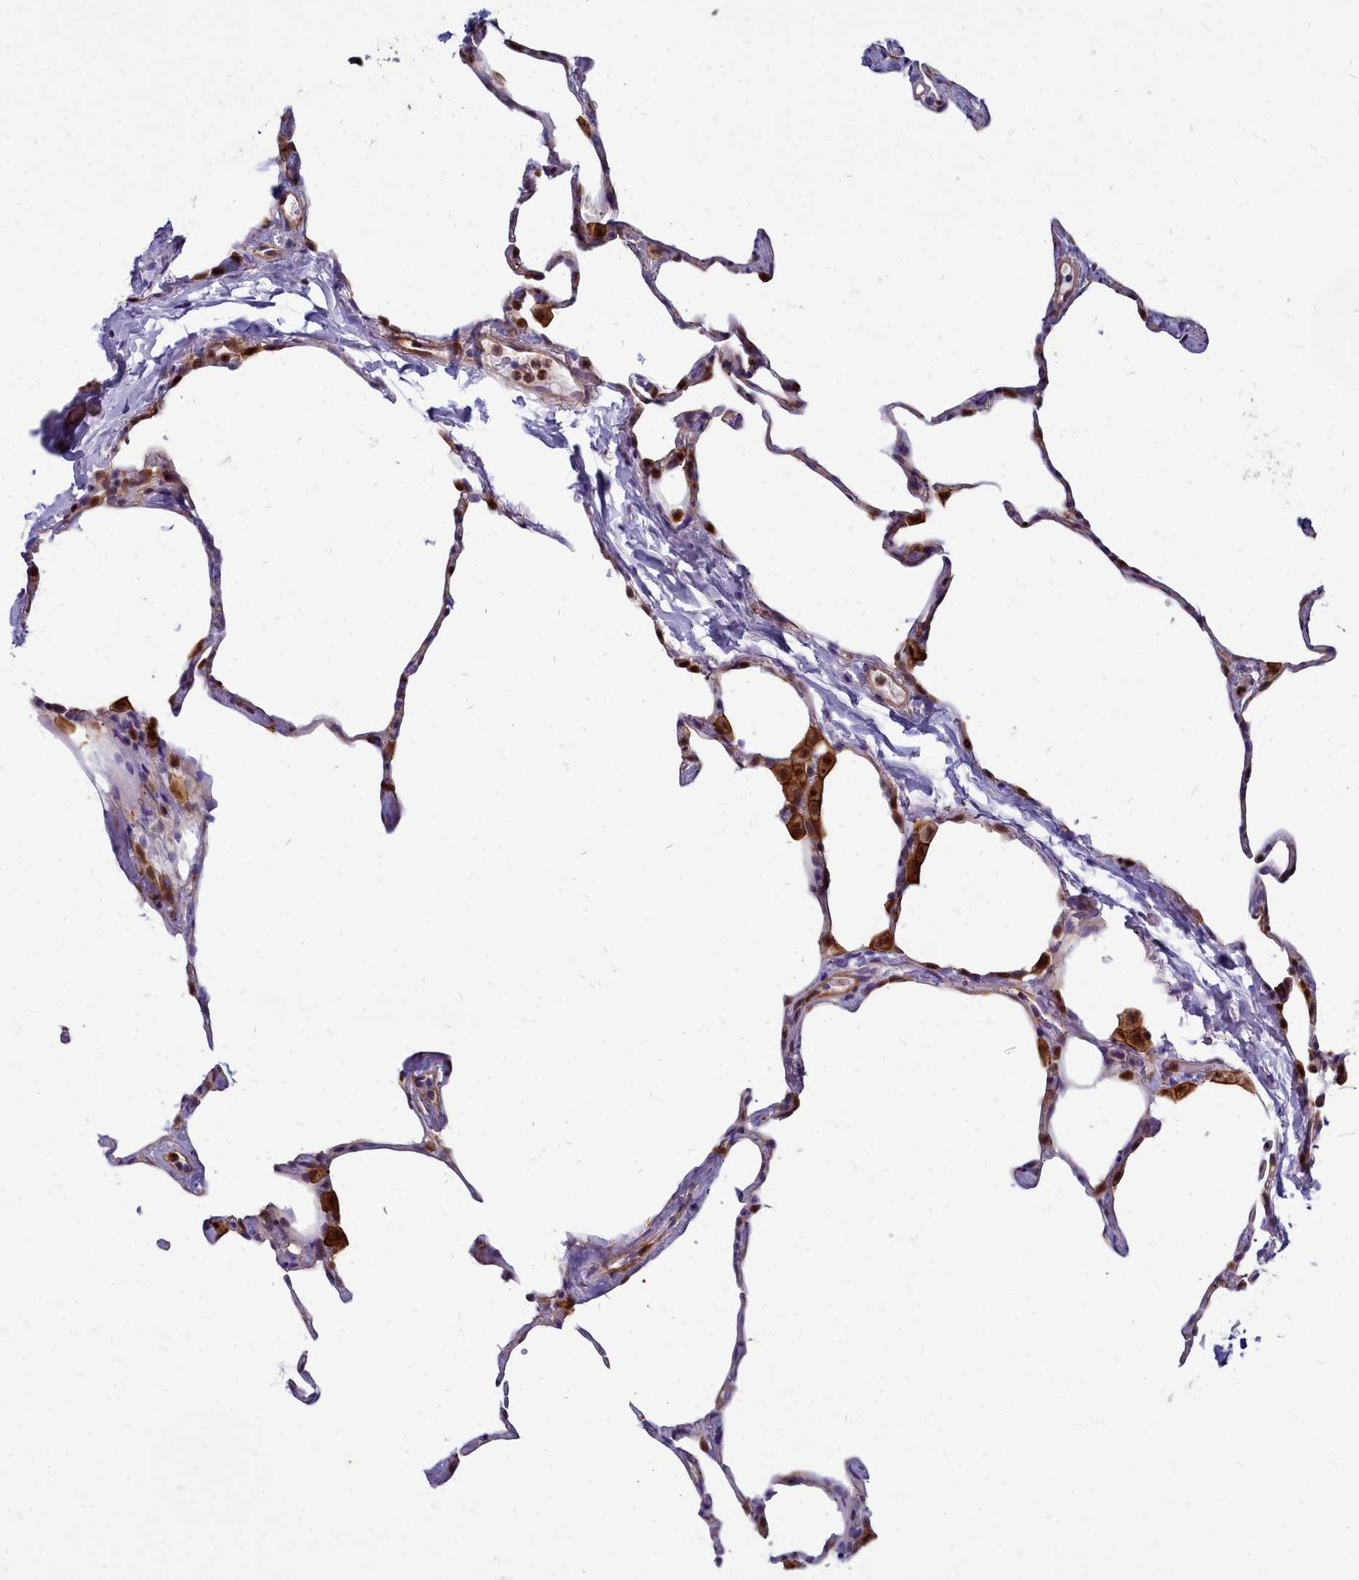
{"staining": {"intensity": "moderate", "quantity": "<25%", "location": "cytoplasmic/membranous,nuclear"}, "tissue": "lung", "cell_type": "Alveolar cells", "image_type": "normal", "snomed": [{"axis": "morphology", "description": "Normal tissue, NOS"}, {"axis": "topography", "description": "Lung"}], "caption": "IHC (DAB (3,3'-diaminobenzidine)) staining of unremarkable human lung shows moderate cytoplasmic/membranous,nuclear protein positivity in about <25% of alveolar cells.", "gene": "TTC5", "patient": {"sex": "male", "age": 65}}